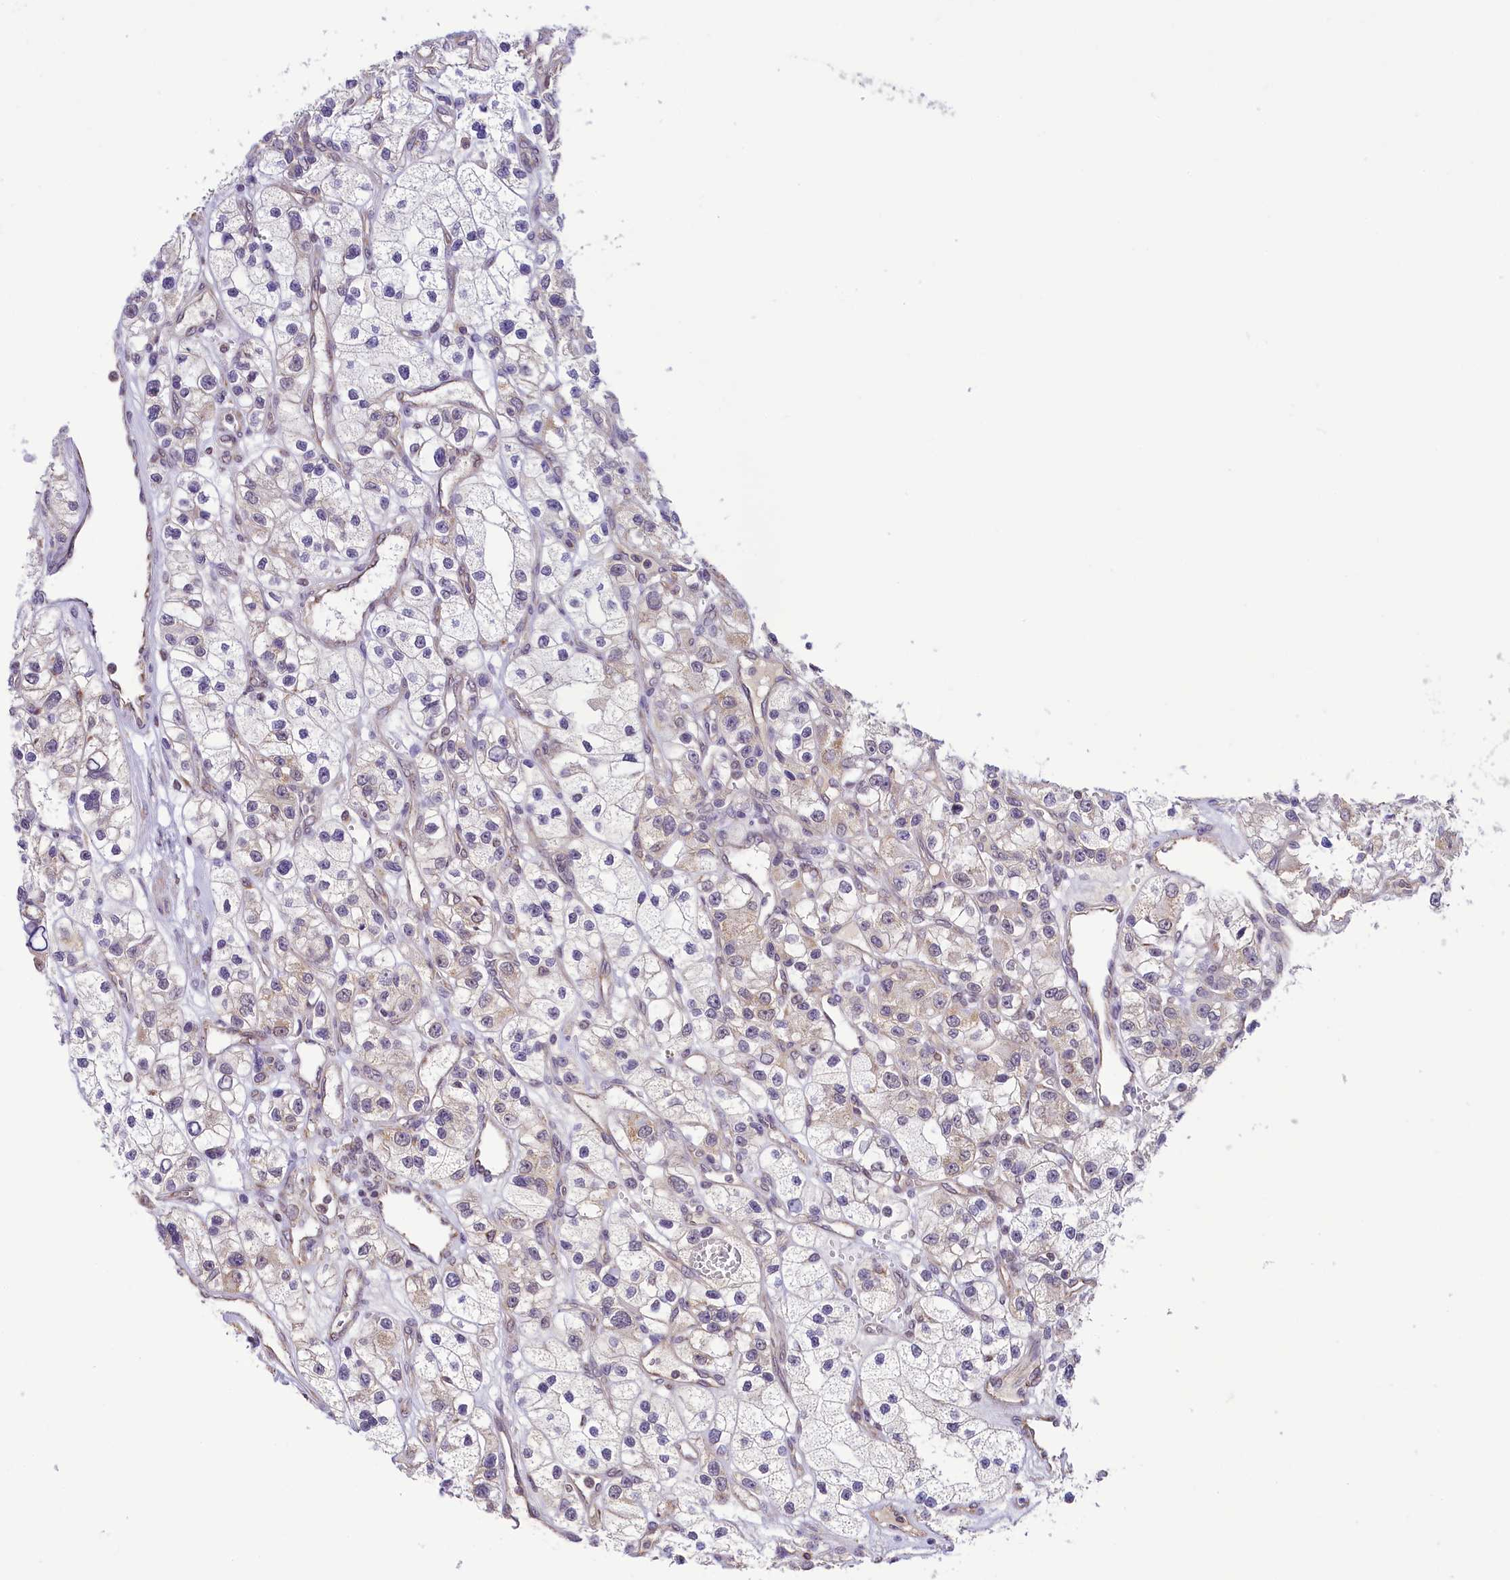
{"staining": {"intensity": "negative", "quantity": "none", "location": "none"}, "tissue": "renal cancer", "cell_type": "Tumor cells", "image_type": "cancer", "snomed": [{"axis": "morphology", "description": "Adenocarcinoma, NOS"}, {"axis": "topography", "description": "Kidney"}], "caption": "Human adenocarcinoma (renal) stained for a protein using IHC shows no expression in tumor cells.", "gene": "PAF1", "patient": {"sex": "female", "age": 57}}